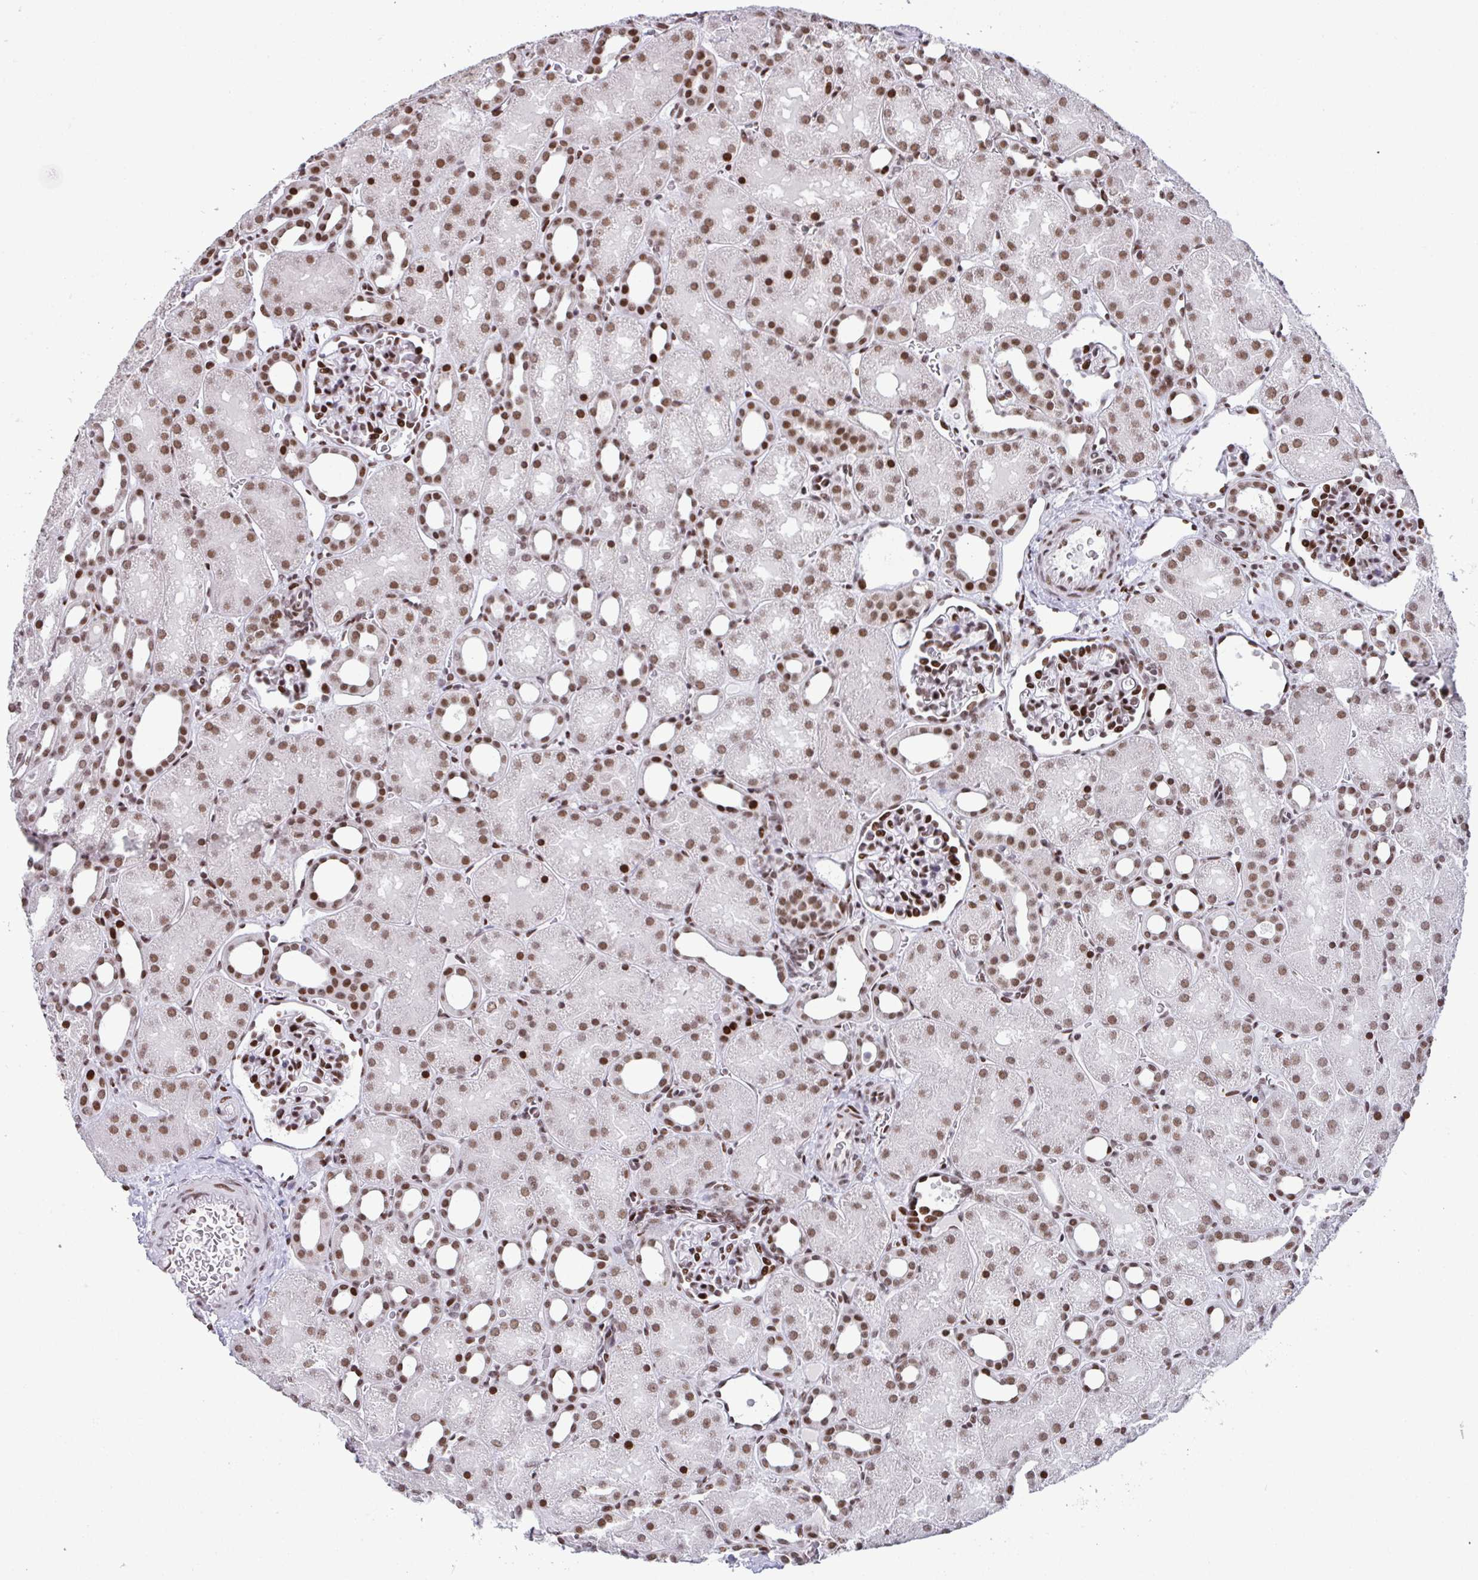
{"staining": {"intensity": "strong", "quantity": ">75%", "location": "nuclear"}, "tissue": "kidney", "cell_type": "Cells in glomeruli", "image_type": "normal", "snomed": [{"axis": "morphology", "description": "Normal tissue, NOS"}, {"axis": "topography", "description": "Kidney"}], "caption": "DAB immunohistochemical staining of benign kidney demonstrates strong nuclear protein expression in approximately >75% of cells in glomeruli.", "gene": "CLP1", "patient": {"sex": "male", "age": 2}}